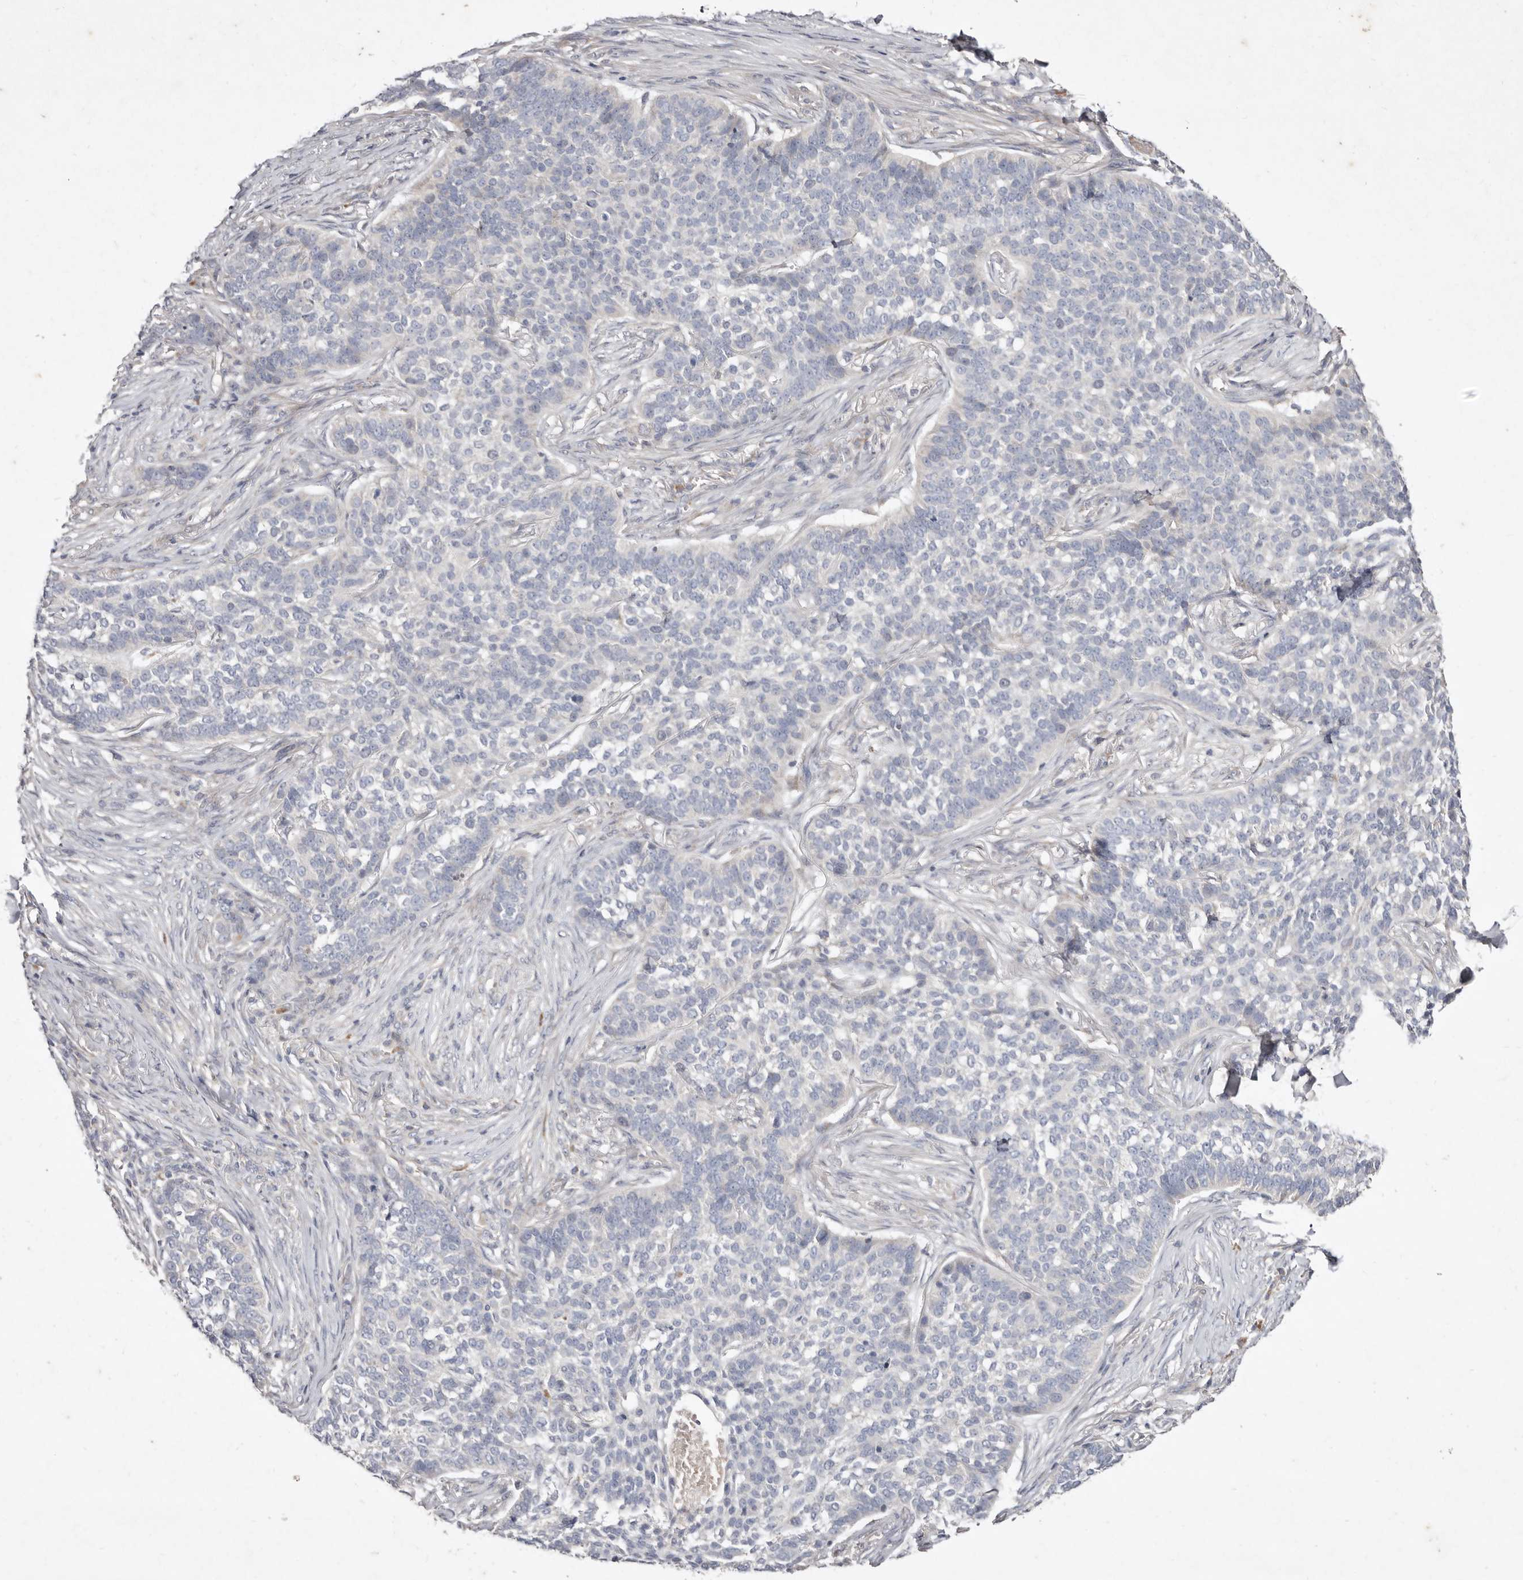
{"staining": {"intensity": "negative", "quantity": "none", "location": "none"}, "tissue": "skin cancer", "cell_type": "Tumor cells", "image_type": "cancer", "snomed": [{"axis": "morphology", "description": "Basal cell carcinoma"}, {"axis": "topography", "description": "Skin"}], "caption": "This histopathology image is of basal cell carcinoma (skin) stained with immunohistochemistry (IHC) to label a protein in brown with the nuclei are counter-stained blue. There is no staining in tumor cells.", "gene": "SLC25A20", "patient": {"sex": "male", "age": 85}}